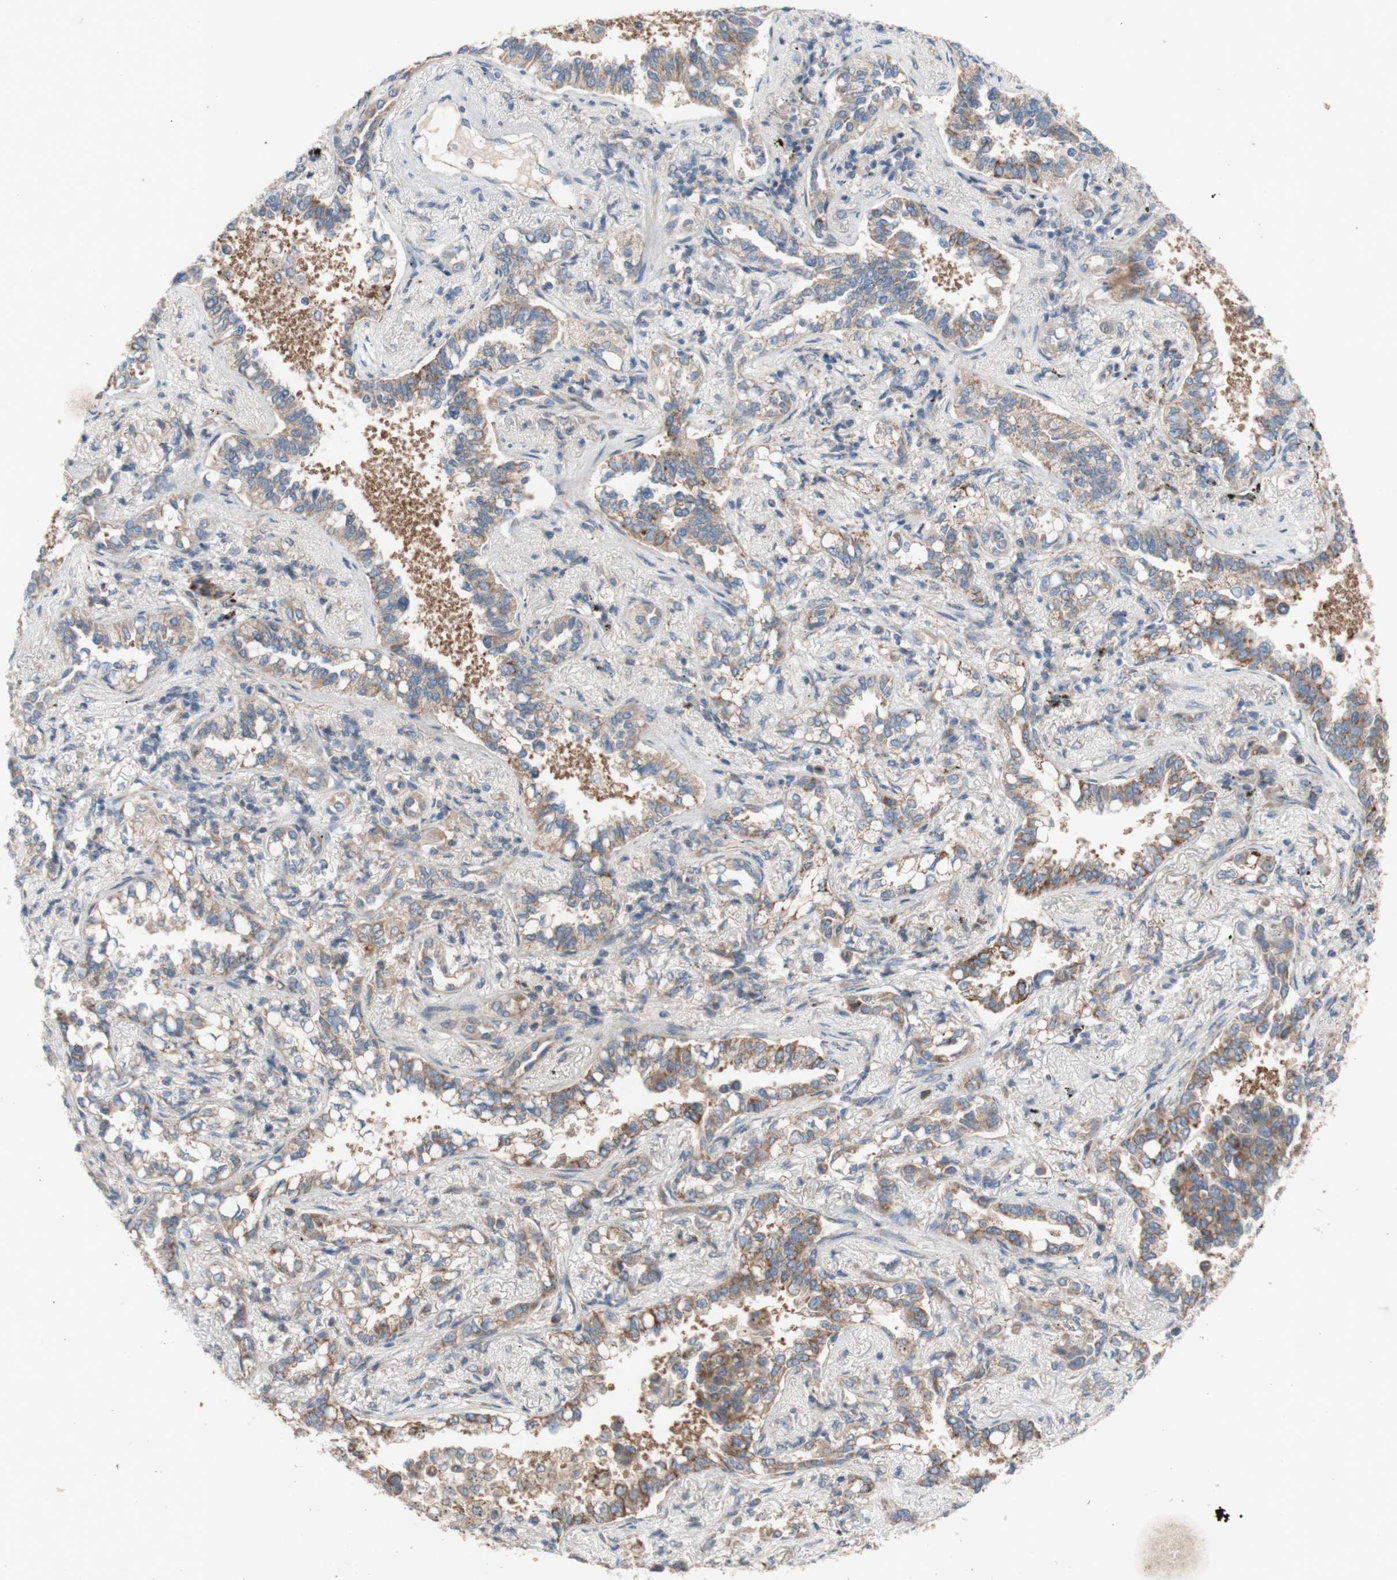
{"staining": {"intensity": "moderate", "quantity": ">75%", "location": "cytoplasmic/membranous"}, "tissue": "lung cancer", "cell_type": "Tumor cells", "image_type": "cancer", "snomed": [{"axis": "morphology", "description": "Normal tissue, NOS"}, {"axis": "morphology", "description": "Adenocarcinoma, NOS"}, {"axis": "topography", "description": "Lung"}], "caption": "Immunohistochemical staining of lung adenocarcinoma displays medium levels of moderate cytoplasmic/membranous positivity in about >75% of tumor cells.", "gene": "TST", "patient": {"sex": "male", "age": 59}}